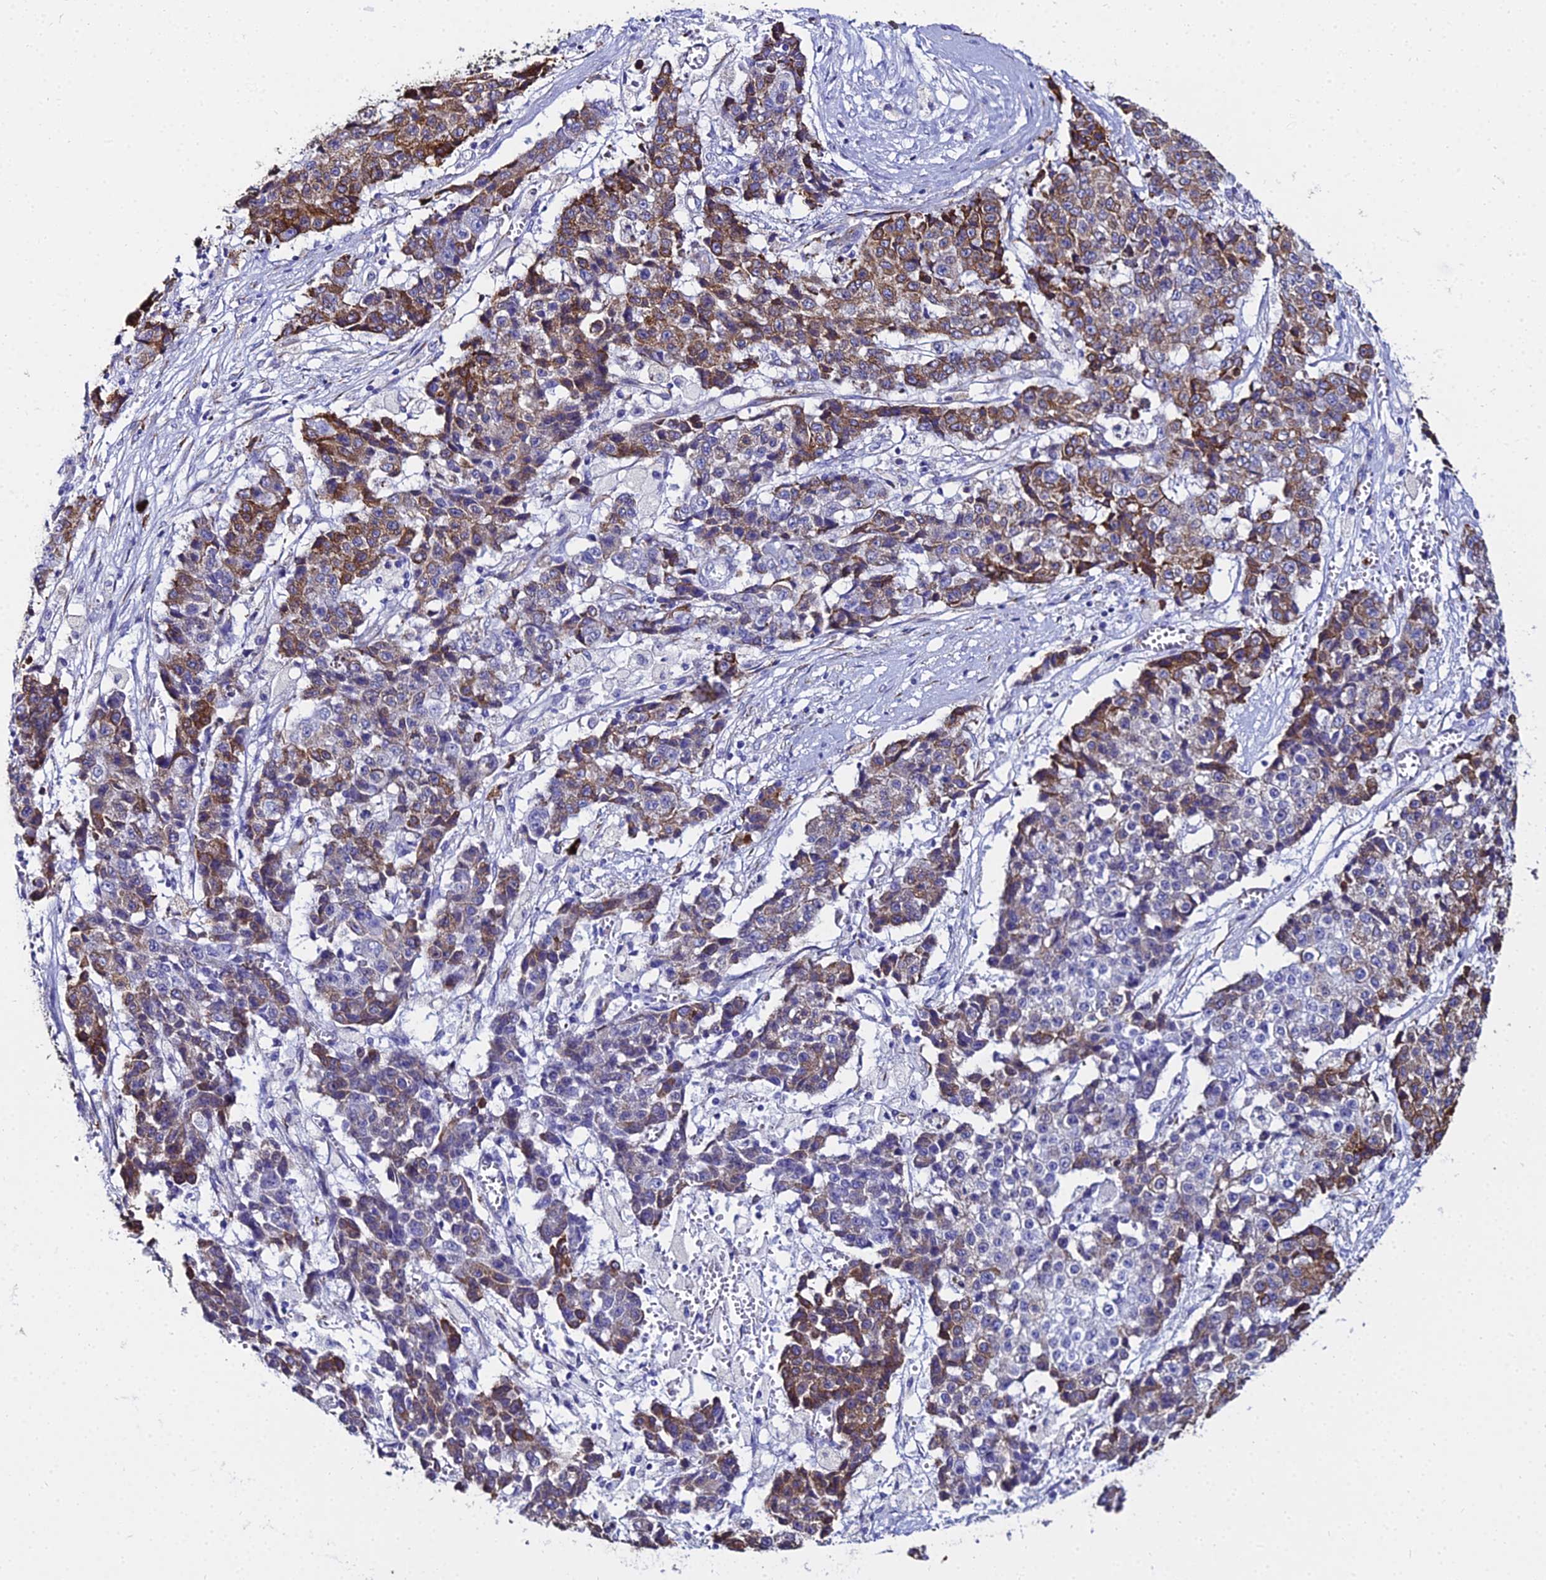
{"staining": {"intensity": "moderate", "quantity": "25%-75%", "location": "cytoplasmic/membranous"}, "tissue": "ovarian cancer", "cell_type": "Tumor cells", "image_type": "cancer", "snomed": [{"axis": "morphology", "description": "Carcinoma, endometroid"}, {"axis": "topography", "description": "Ovary"}], "caption": "IHC of ovarian endometroid carcinoma reveals medium levels of moderate cytoplasmic/membranous staining in about 25%-75% of tumor cells.", "gene": "TXNDC5", "patient": {"sex": "female", "age": 42}}